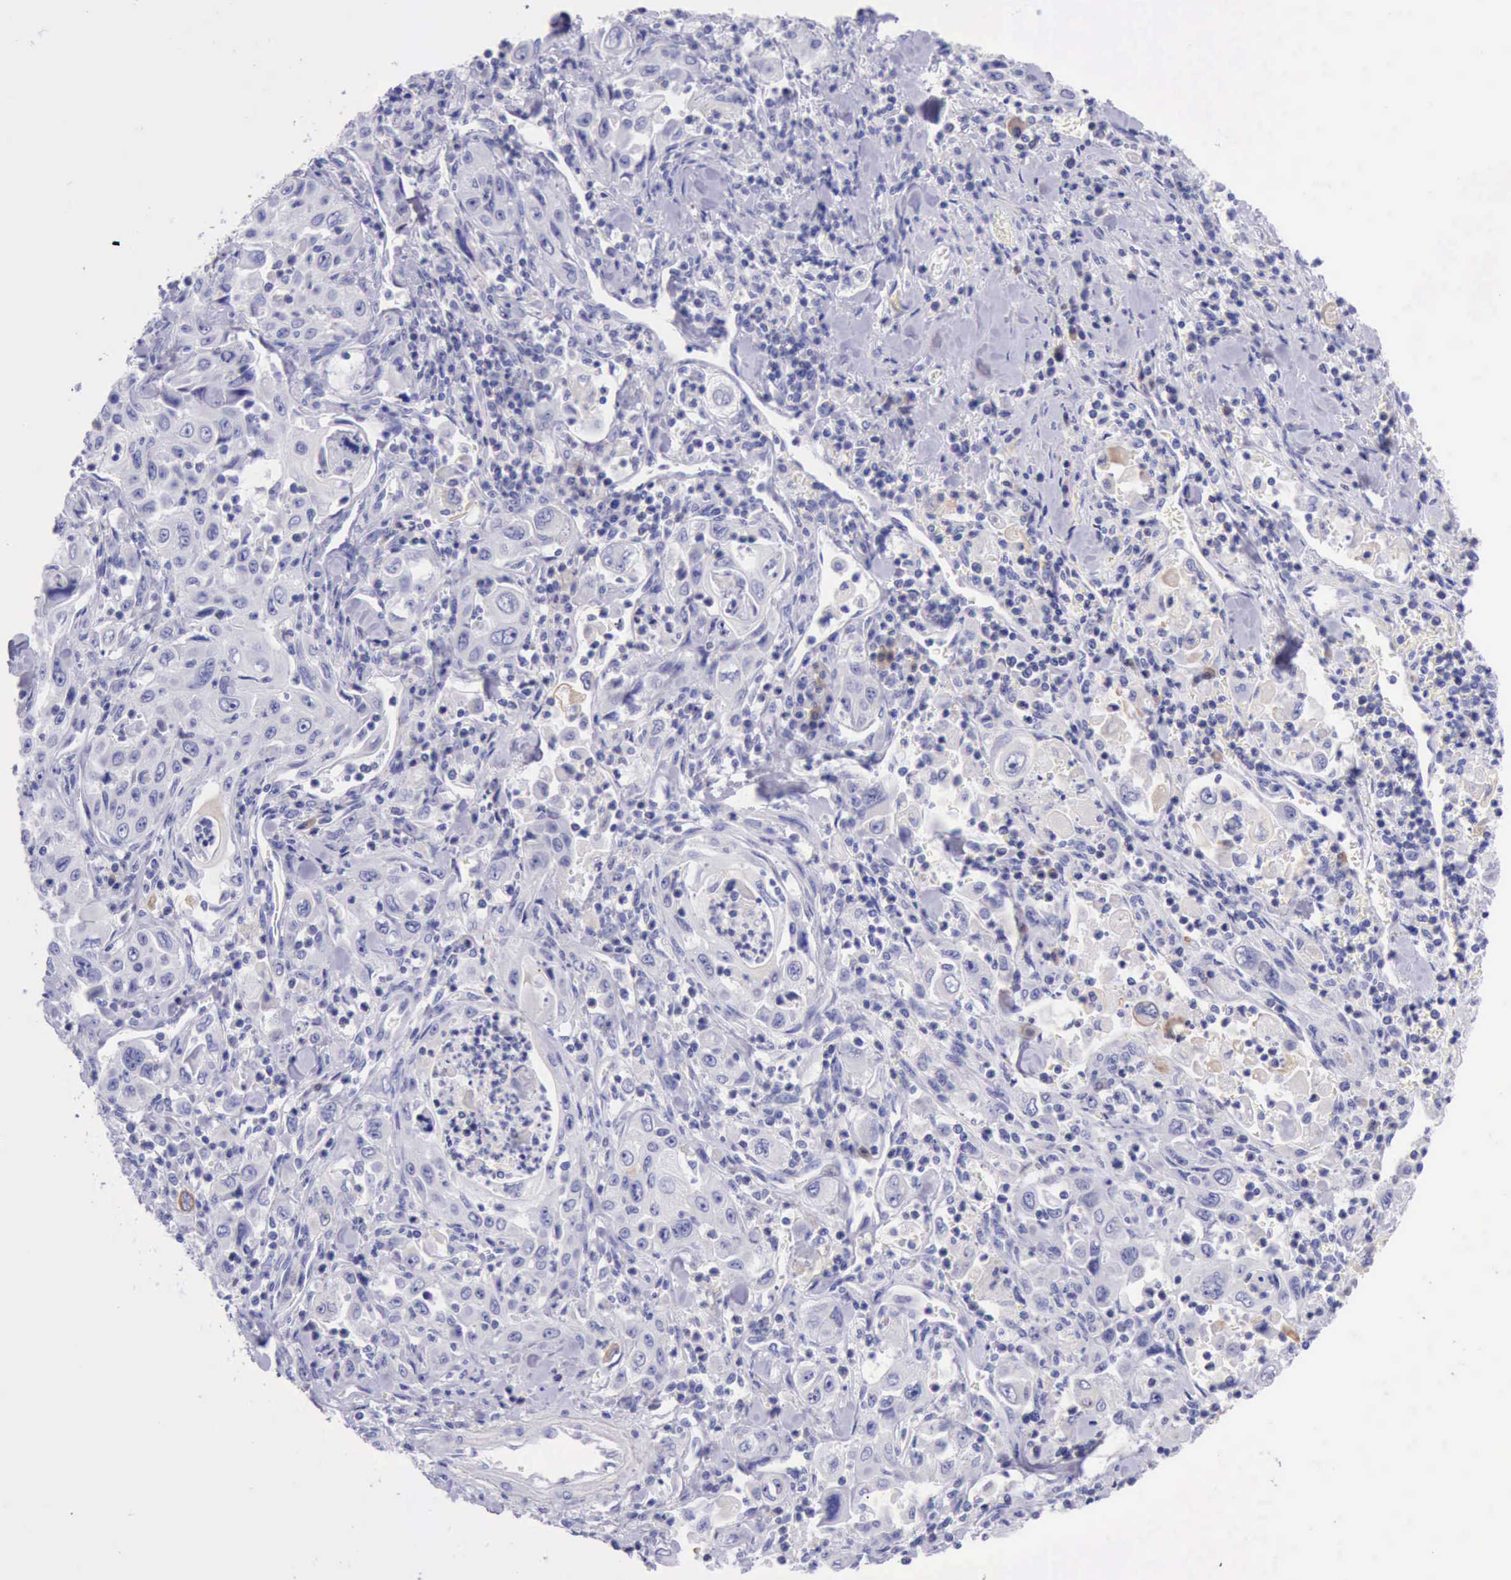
{"staining": {"intensity": "negative", "quantity": "none", "location": "none"}, "tissue": "pancreatic cancer", "cell_type": "Tumor cells", "image_type": "cancer", "snomed": [{"axis": "morphology", "description": "Adenocarcinoma, NOS"}, {"axis": "topography", "description": "Pancreas"}], "caption": "An immunohistochemistry image of pancreatic cancer is shown. There is no staining in tumor cells of pancreatic cancer.", "gene": "KRT8", "patient": {"sex": "male", "age": 70}}